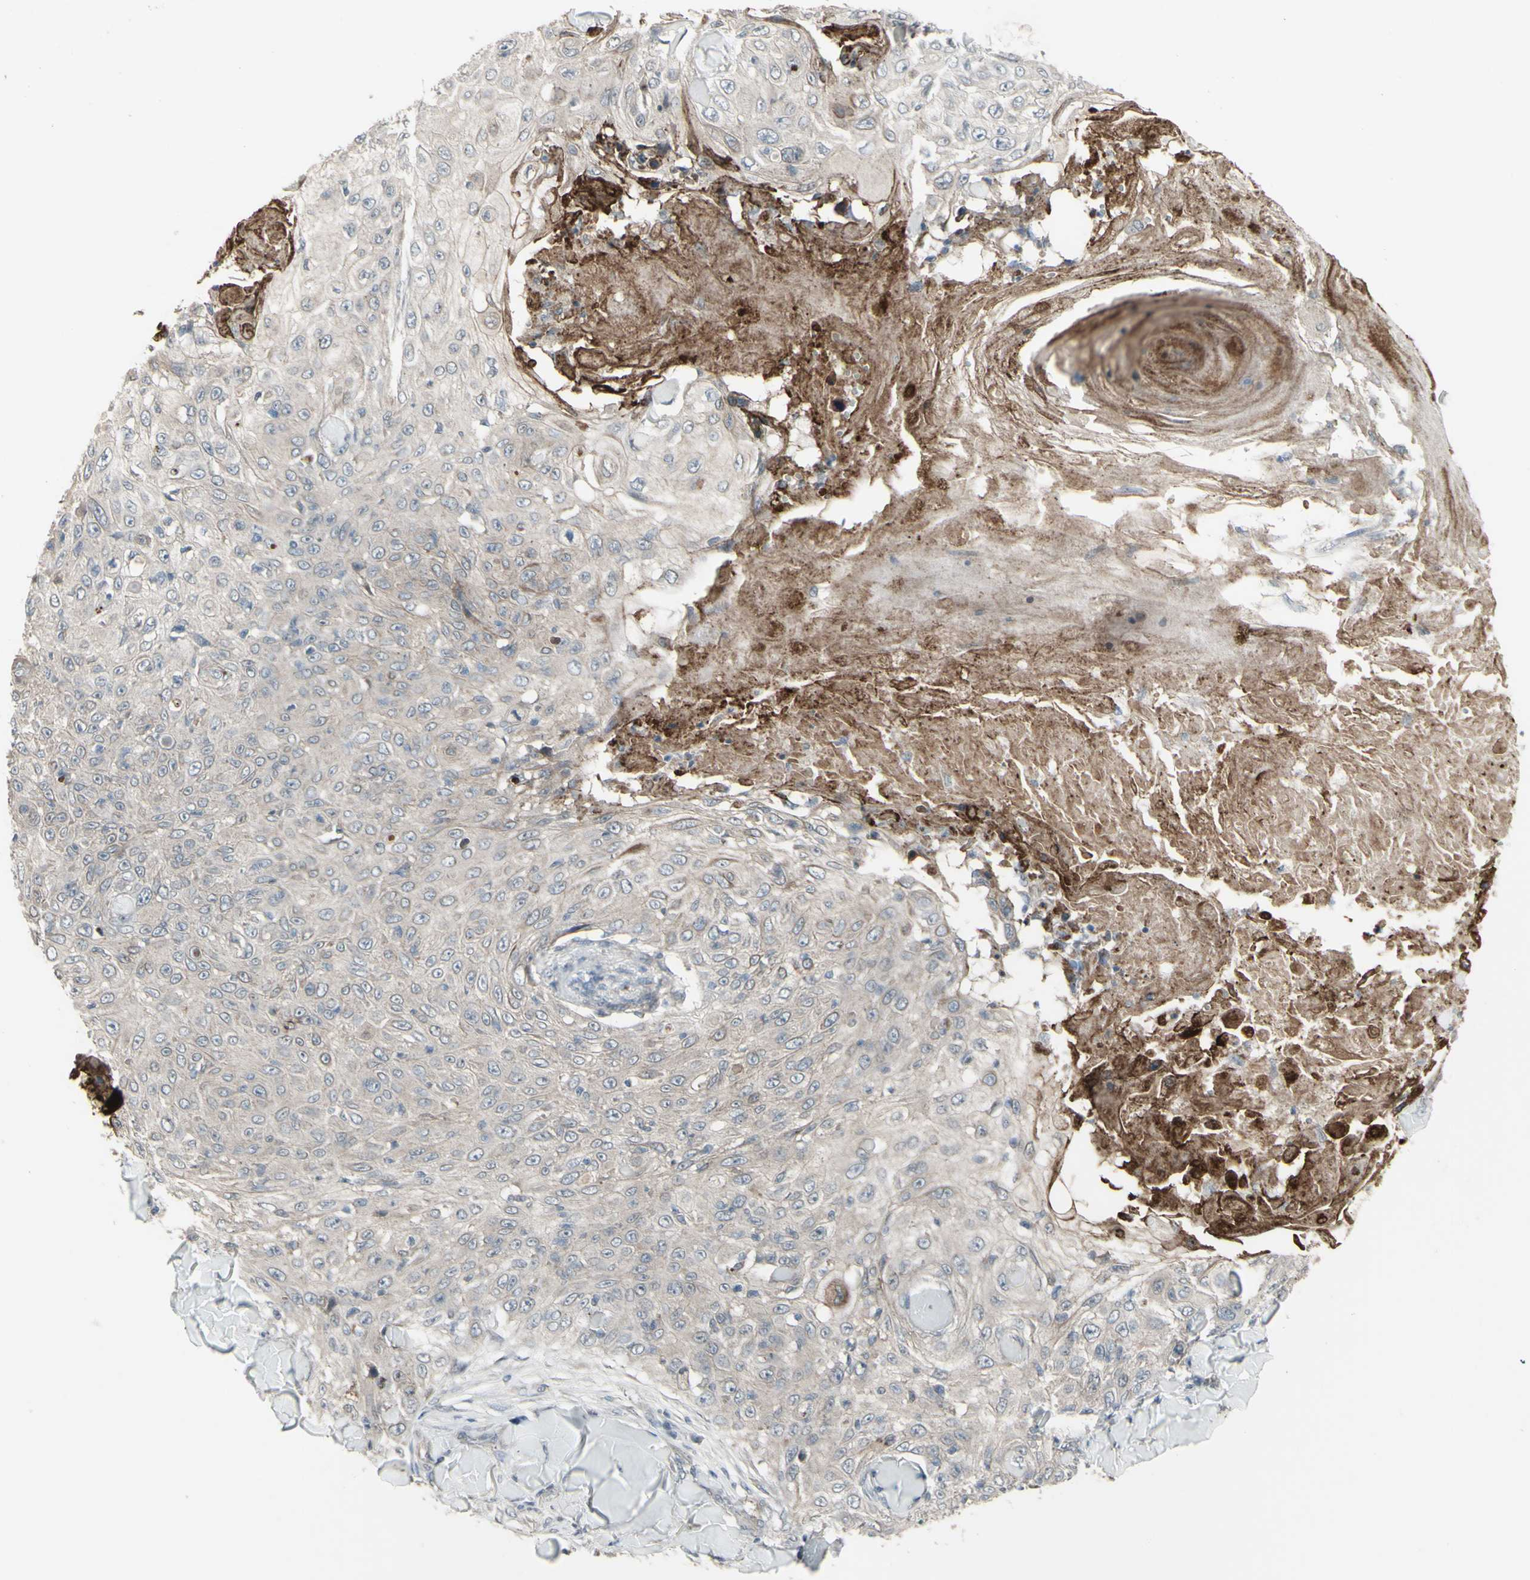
{"staining": {"intensity": "weak", "quantity": ">75%", "location": "cytoplasmic/membranous"}, "tissue": "skin cancer", "cell_type": "Tumor cells", "image_type": "cancer", "snomed": [{"axis": "morphology", "description": "Squamous cell carcinoma, NOS"}, {"axis": "topography", "description": "Skin"}], "caption": "IHC photomicrograph of neoplastic tissue: human skin cancer stained using immunohistochemistry reveals low levels of weak protein expression localized specifically in the cytoplasmic/membranous of tumor cells, appearing as a cytoplasmic/membranous brown color.", "gene": "GRAMD1B", "patient": {"sex": "male", "age": 86}}